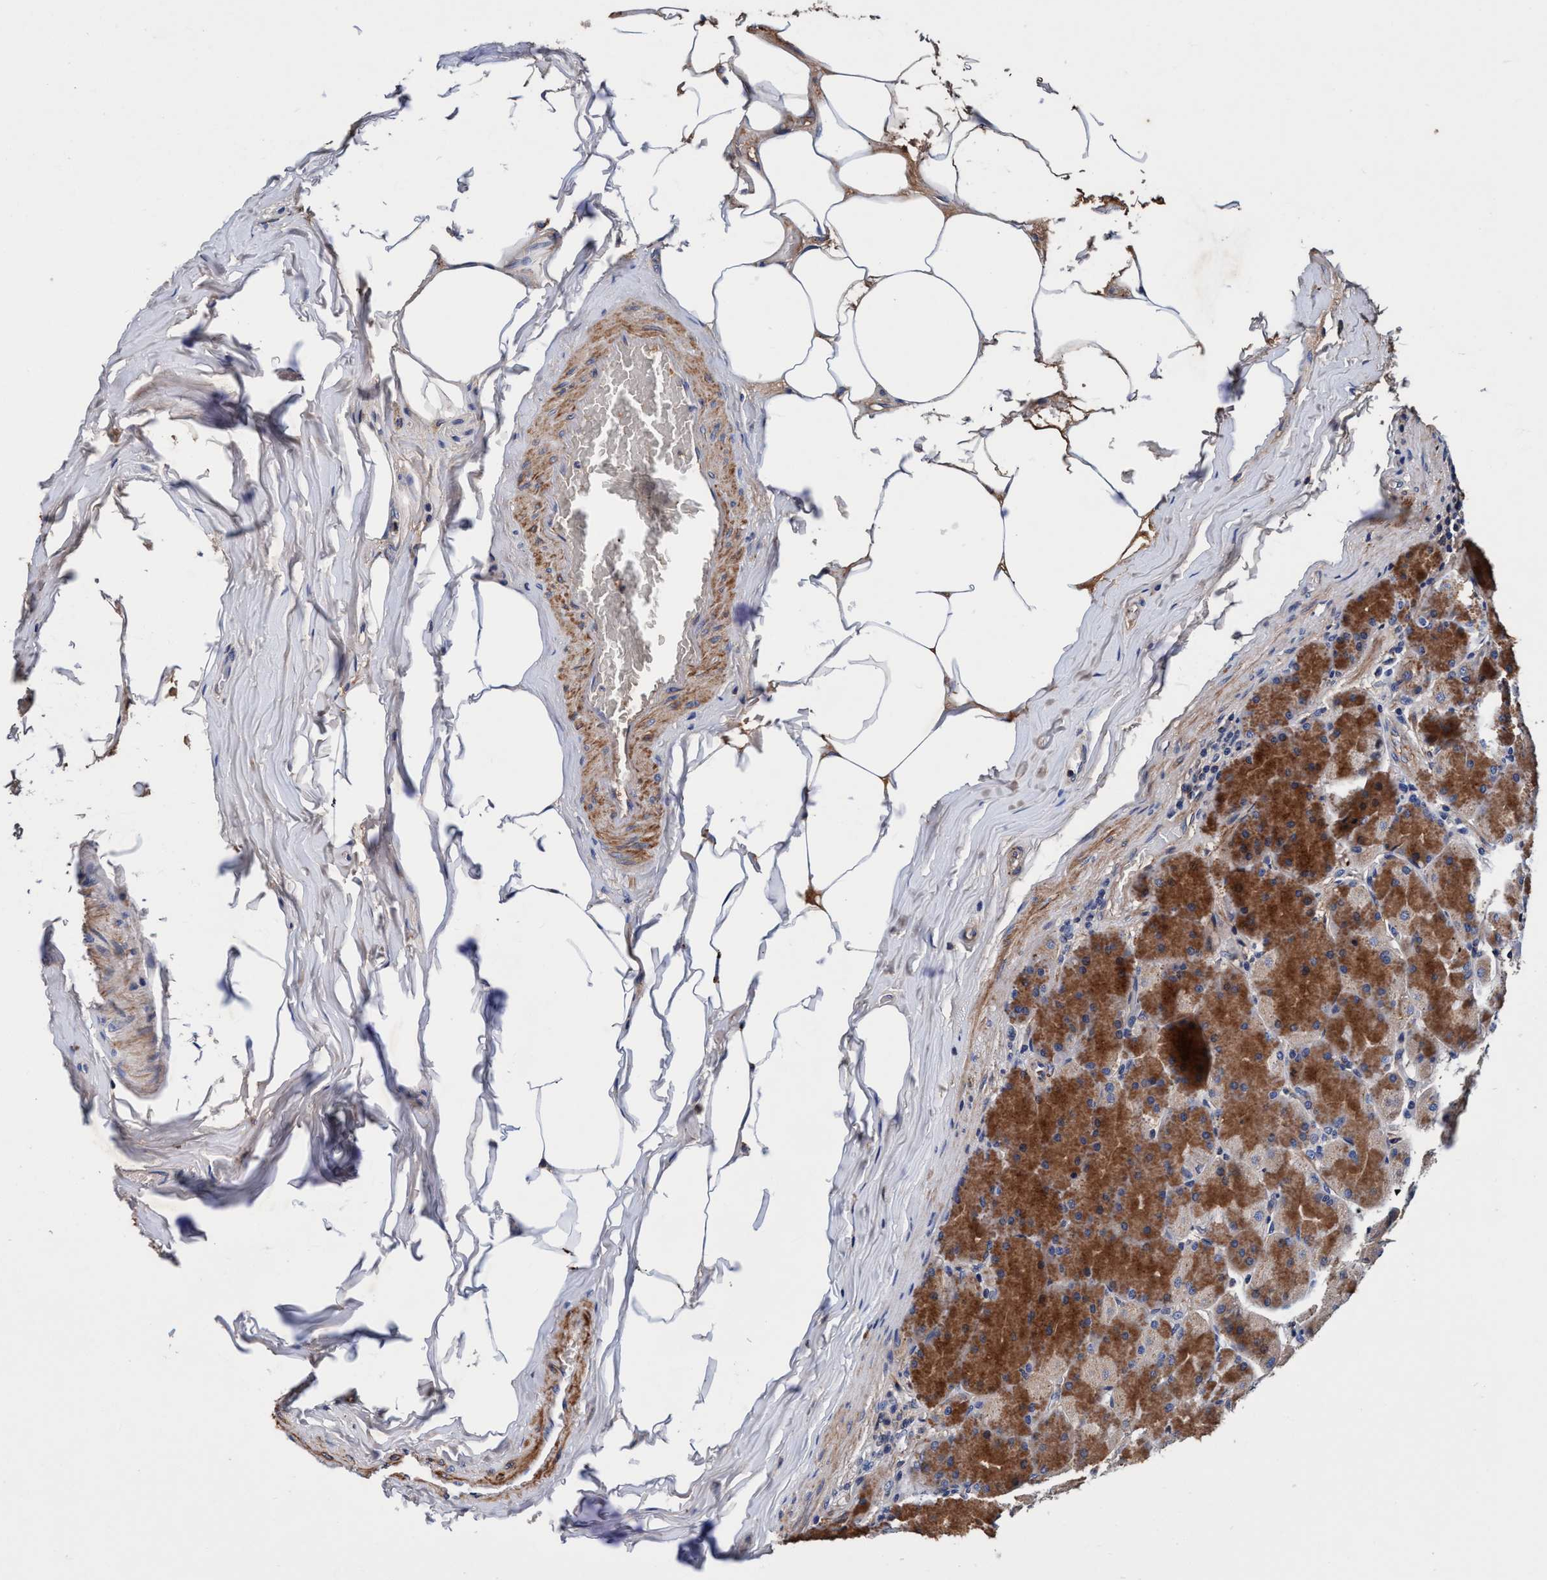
{"staining": {"intensity": "moderate", "quantity": "25%-75%", "location": "cytoplasmic/membranous"}, "tissue": "stomach", "cell_type": "Glandular cells", "image_type": "normal", "snomed": [{"axis": "morphology", "description": "Normal tissue, NOS"}, {"axis": "topography", "description": "Stomach, upper"}], "caption": "Brown immunohistochemical staining in benign stomach demonstrates moderate cytoplasmic/membranous positivity in approximately 25%-75% of glandular cells. (brown staining indicates protein expression, while blue staining denotes nuclei).", "gene": "RNF208", "patient": {"sex": "female", "age": 56}}